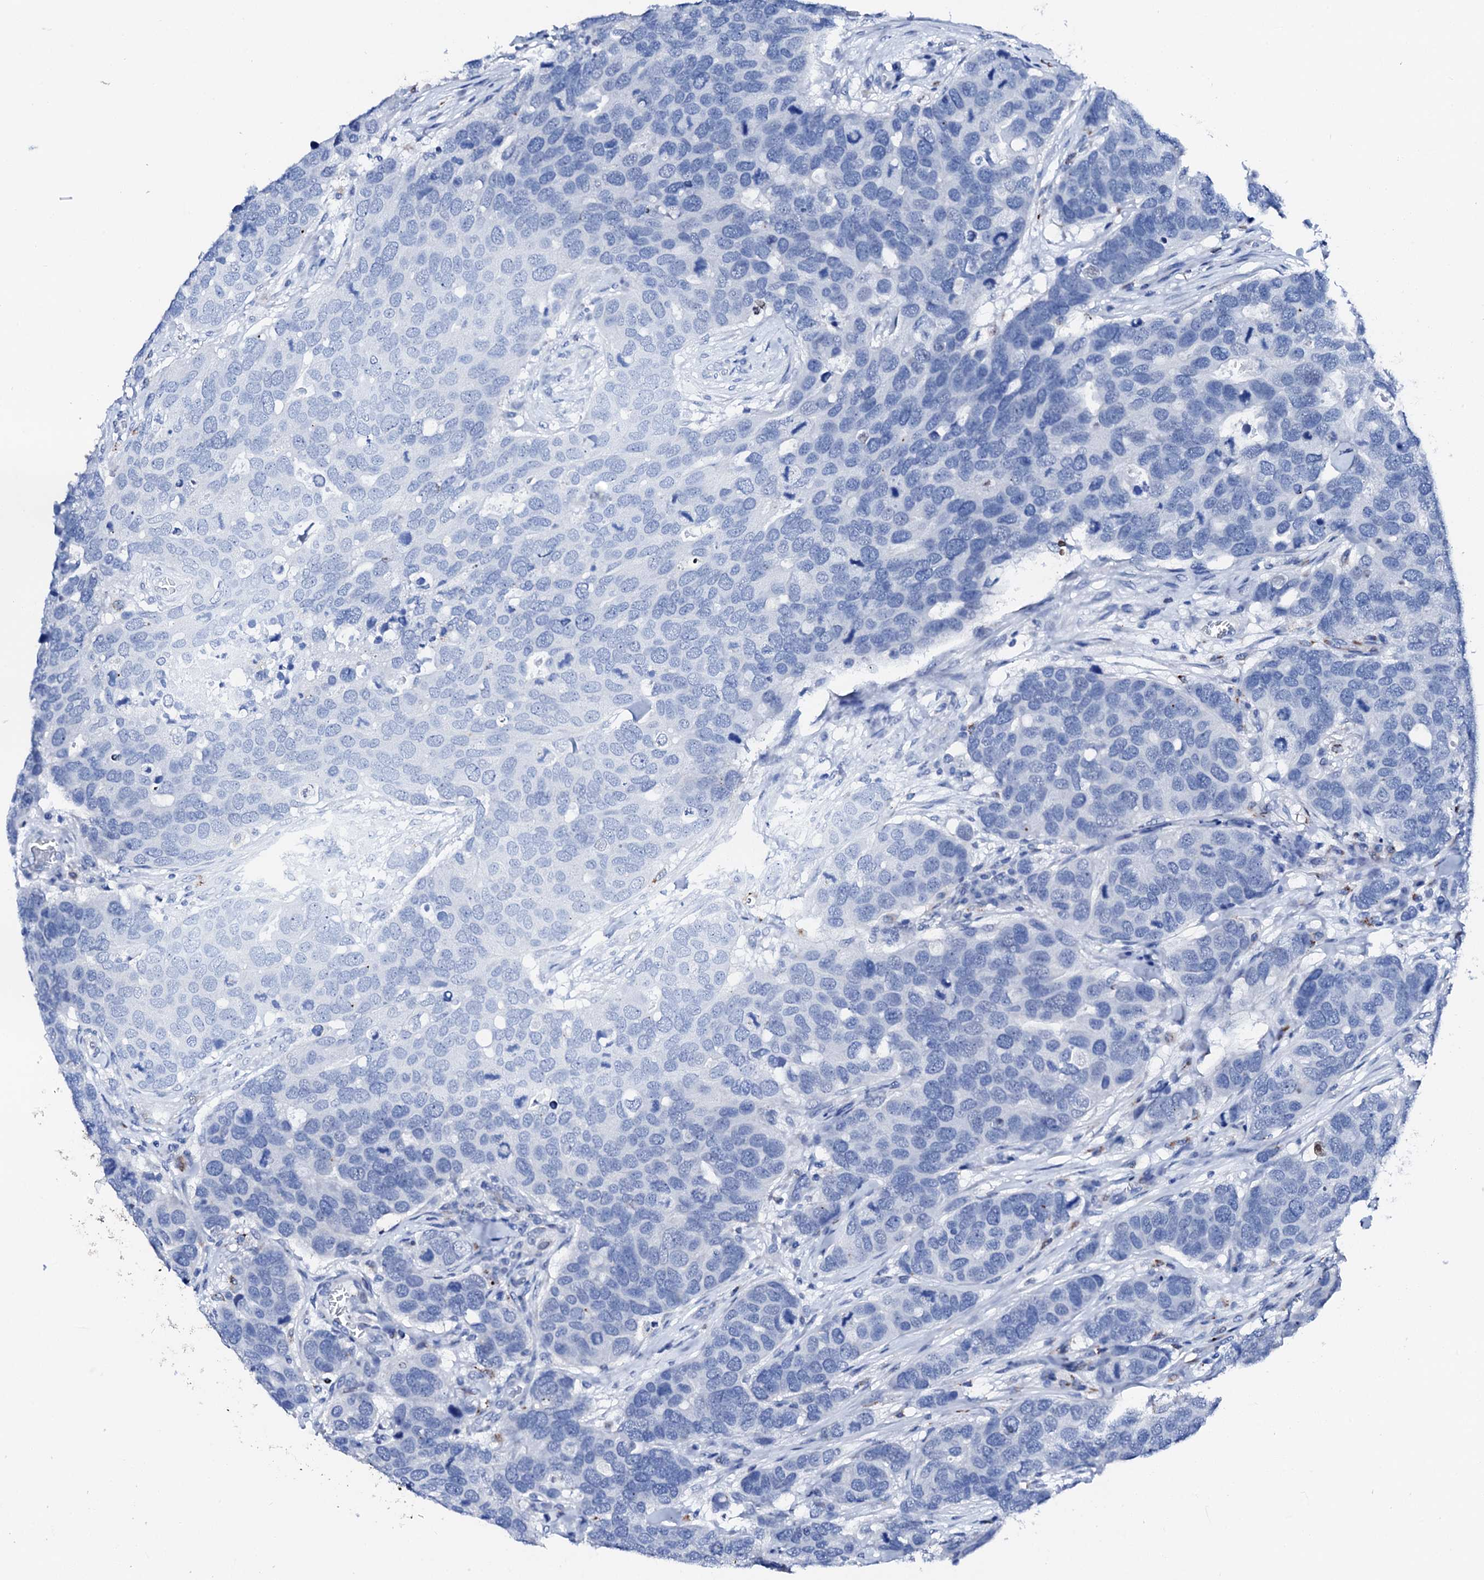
{"staining": {"intensity": "negative", "quantity": "none", "location": "none"}, "tissue": "breast cancer", "cell_type": "Tumor cells", "image_type": "cancer", "snomed": [{"axis": "morphology", "description": "Duct carcinoma"}, {"axis": "topography", "description": "Breast"}], "caption": "This is a histopathology image of immunohistochemistry (IHC) staining of breast intraductal carcinoma, which shows no positivity in tumor cells.", "gene": "NRIP2", "patient": {"sex": "female", "age": 83}}